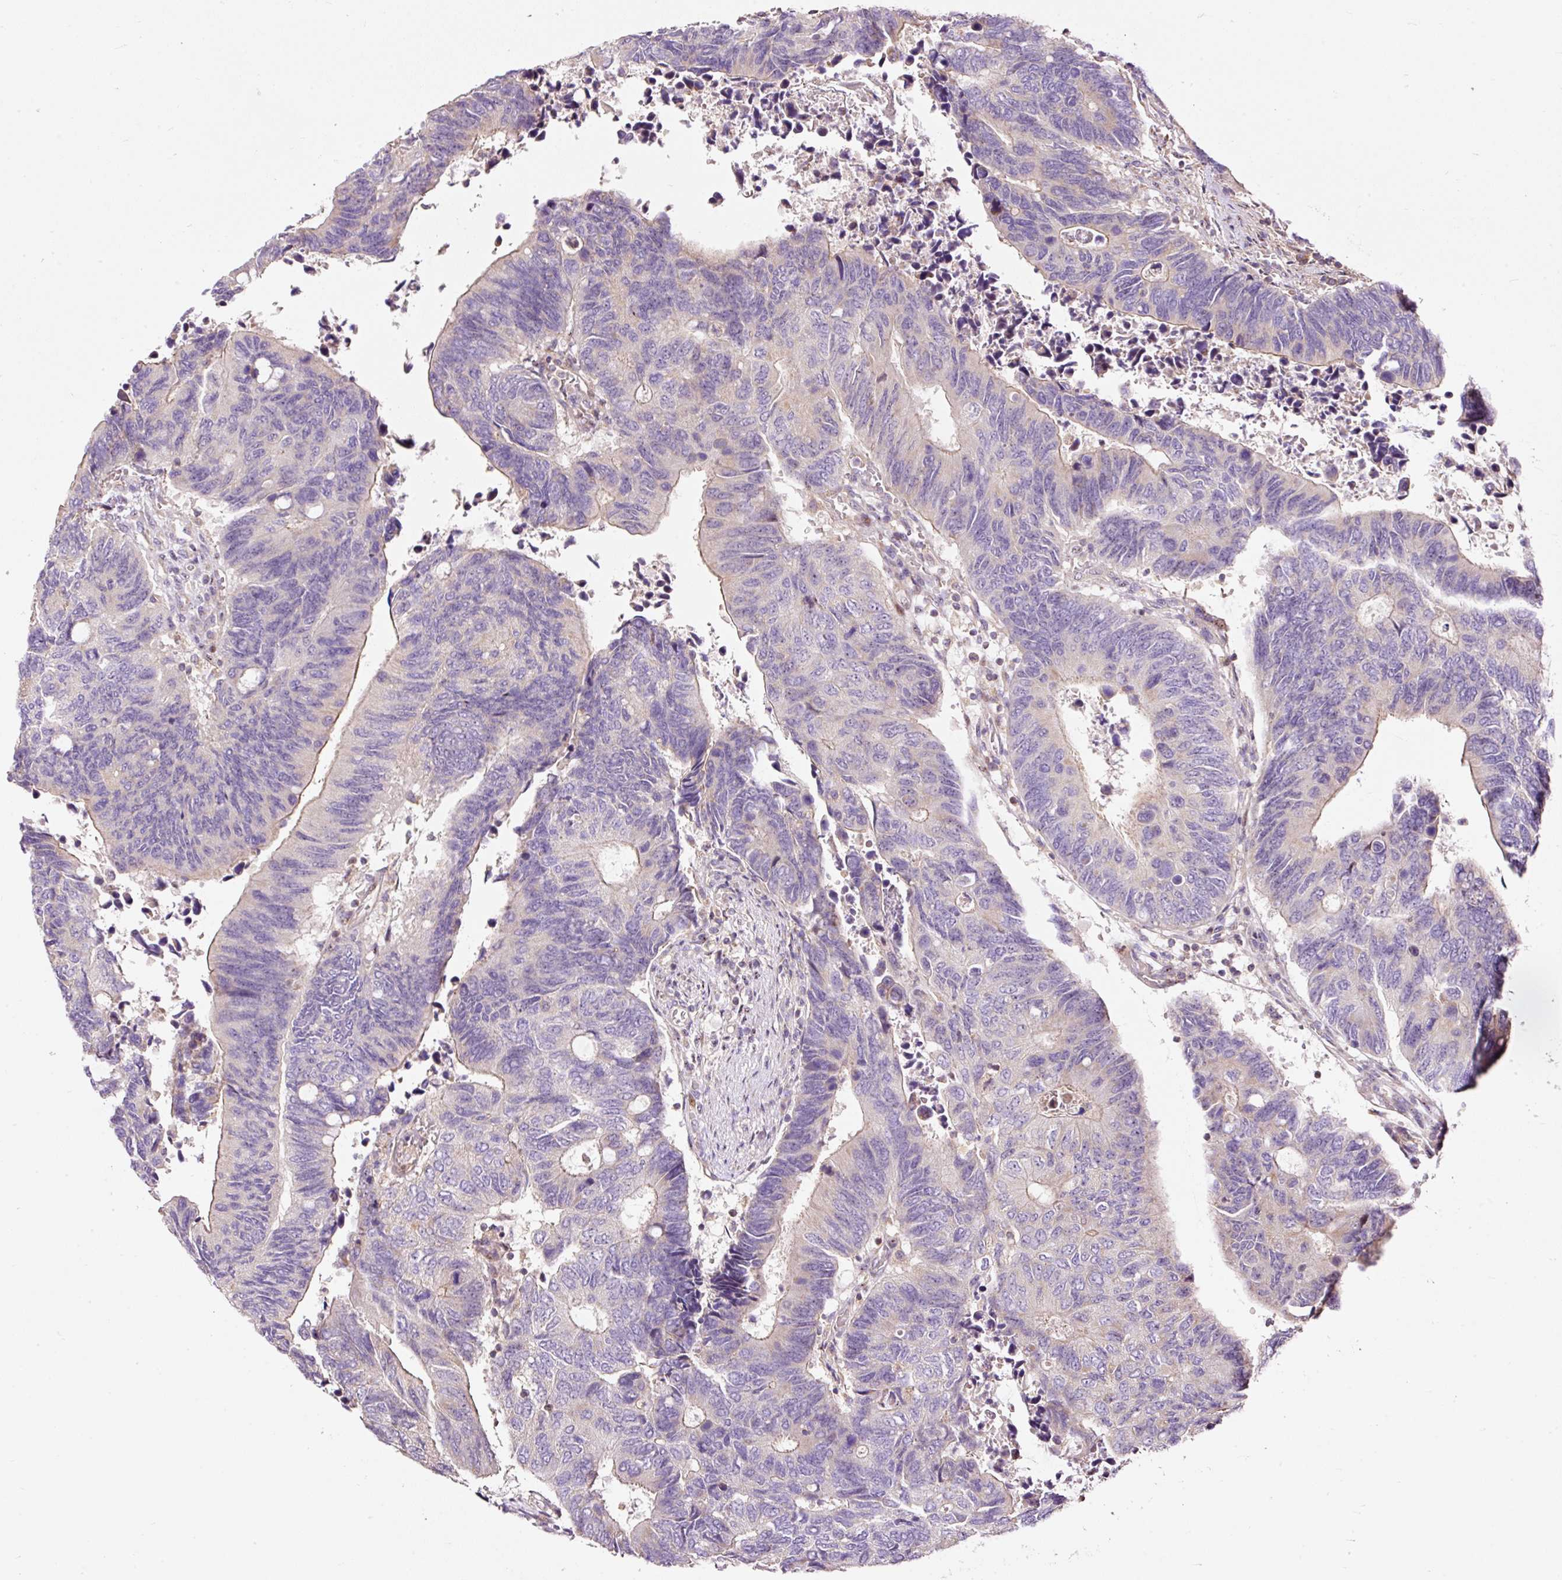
{"staining": {"intensity": "negative", "quantity": "none", "location": "none"}, "tissue": "colorectal cancer", "cell_type": "Tumor cells", "image_type": "cancer", "snomed": [{"axis": "morphology", "description": "Adenocarcinoma, NOS"}, {"axis": "topography", "description": "Colon"}], "caption": "DAB (3,3'-diaminobenzidine) immunohistochemical staining of colorectal cancer (adenocarcinoma) reveals no significant expression in tumor cells.", "gene": "BOLA3", "patient": {"sex": "male", "age": 87}}